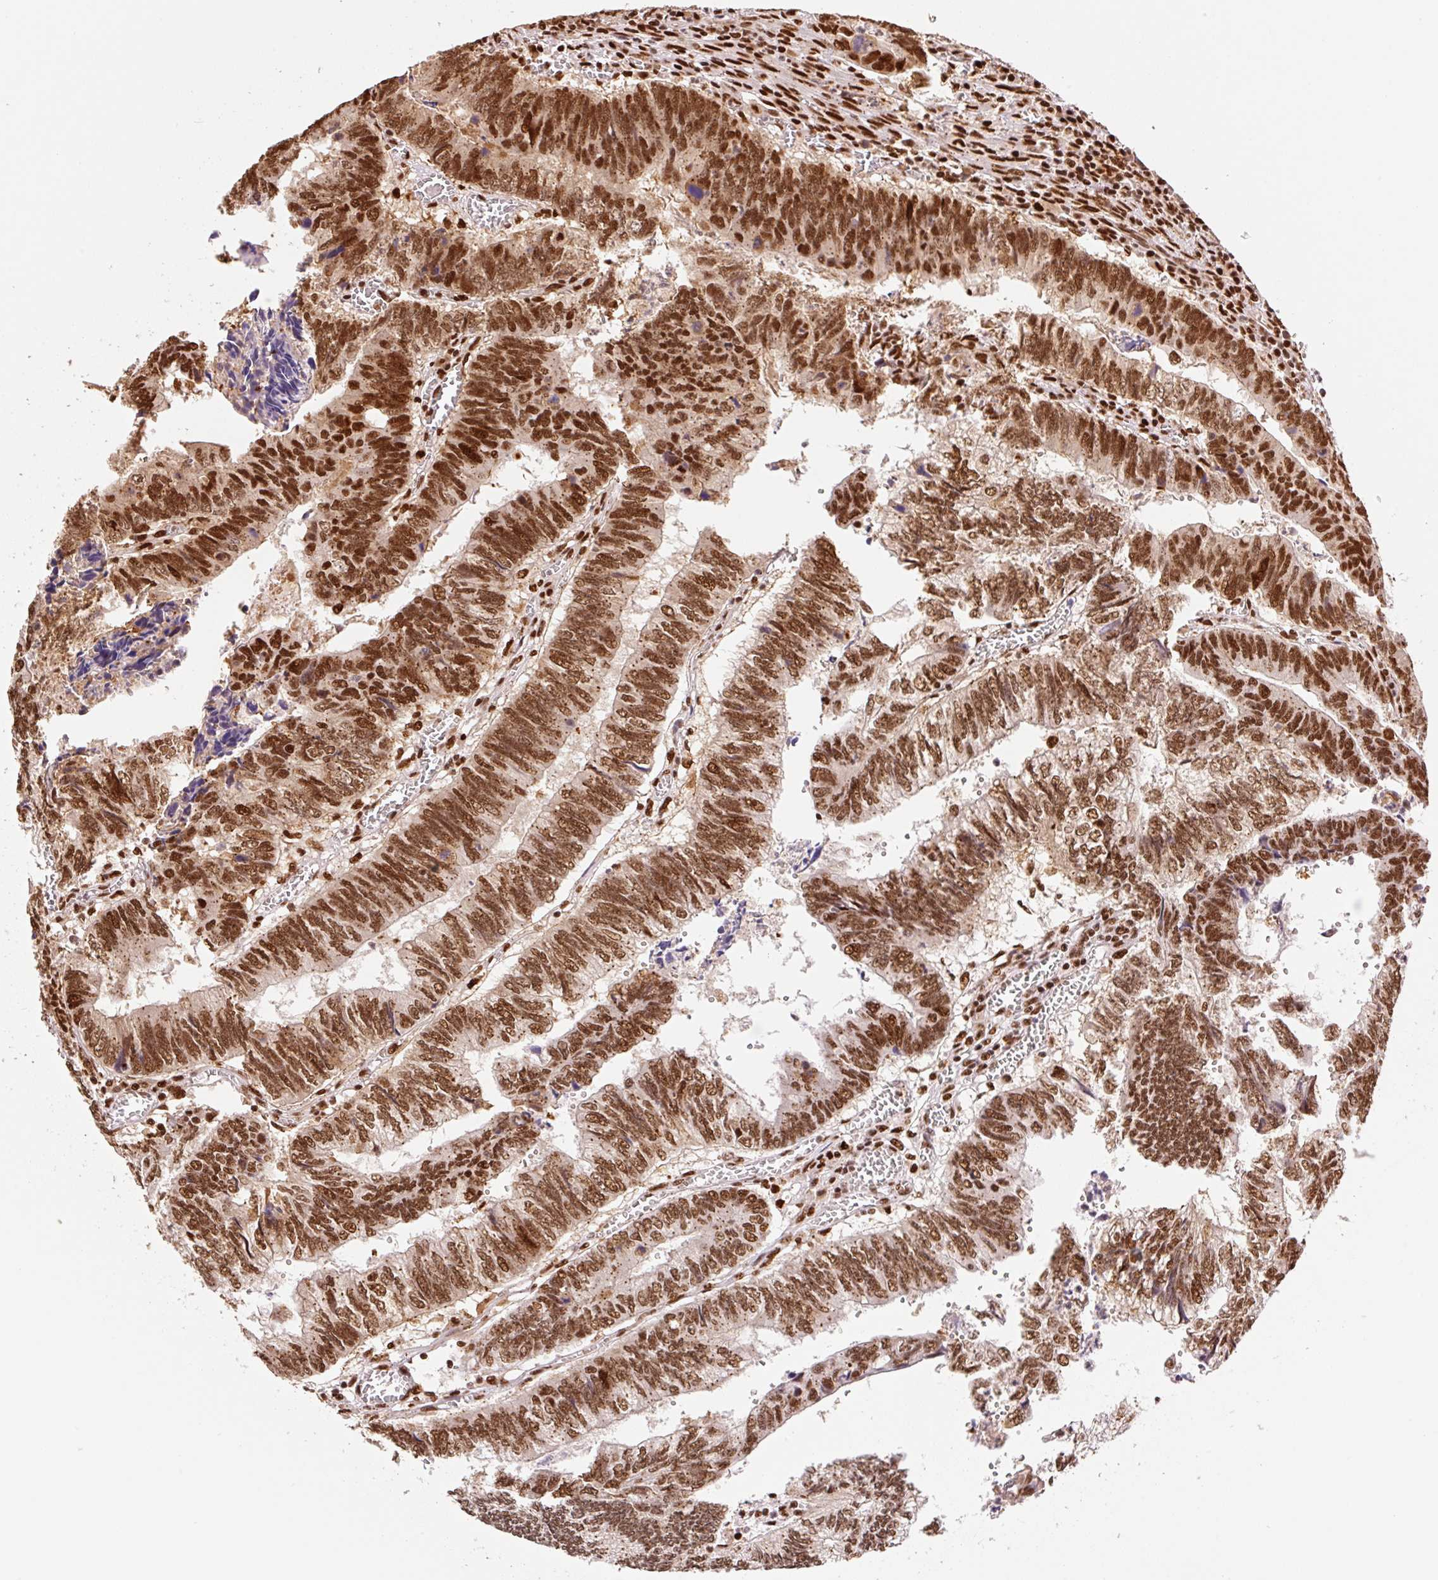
{"staining": {"intensity": "strong", "quantity": ">75%", "location": "nuclear"}, "tissue": "colorectal cancer", "cell_type": "Tumor cells", "image_type": "cancer", "snomed": [{"axis": "morphology", "description": "Adenocarcinoma, NOS"}, {"axis": "topography", "description": "Colon"}], "caption": "Colorectal cancer was stained to show a protein in brown. There is high levels of strong nuclear expression in approximately >75% of tumor cells.", "gene": "GPR139", "patient": {"sex": "male", "age": 86}}